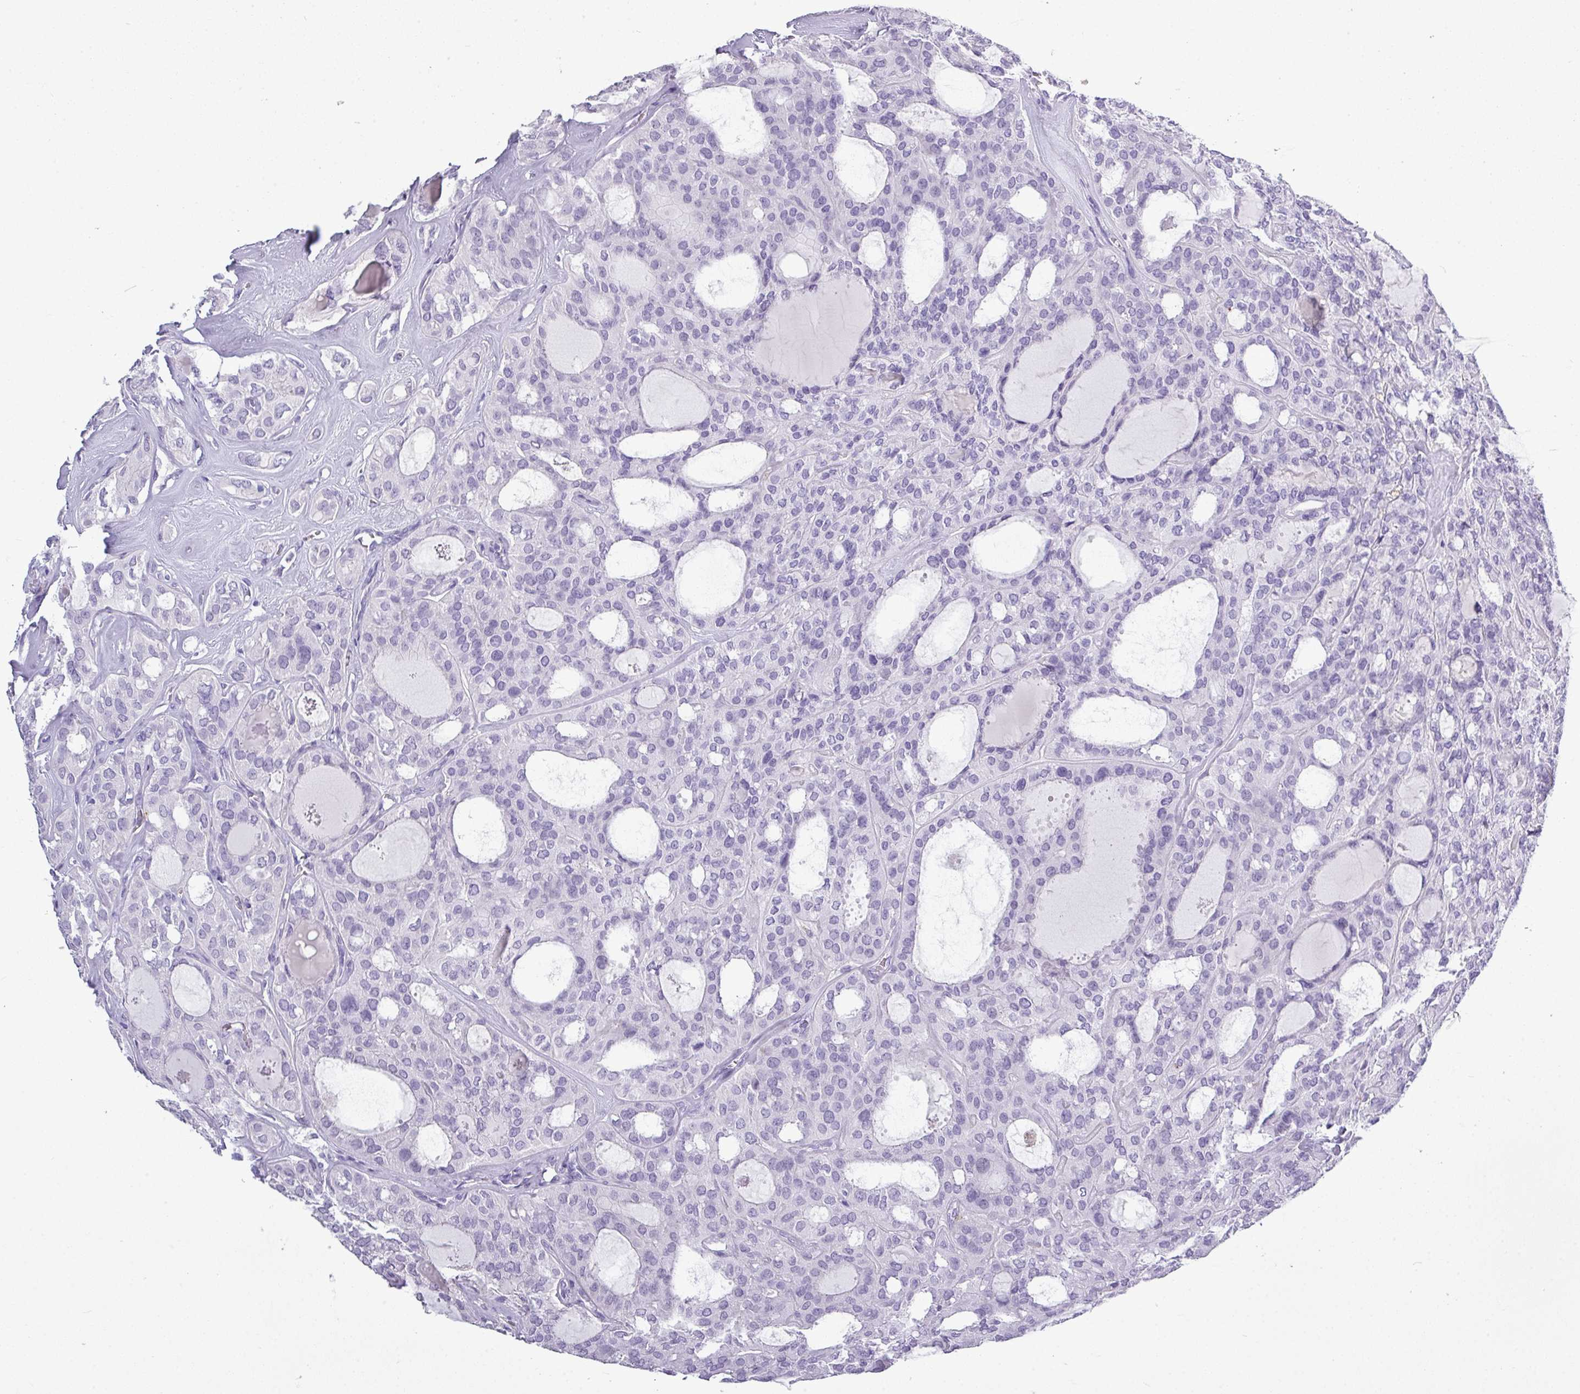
{"staining": {"intensity": "negative", "quantity": "none", "location": "none"}, "tissue": "thyroid cancer", "cell_type": "Tumor cells", "image_type": "cancer", "snomed": [{"axis": "morphology", "description": "Follicular adenoma carcinoma, NOS"}, {"axis": "topography", "description": "Thyroid gland"}], "caption": "A high-resolution photomicrograph shows immunohistochemistry (IHC) staining of thyroid cancer, which shows no significant staining in tumor cells.", "gene": "TMEM91", "patient": {"sex": "male", "age": 75}}